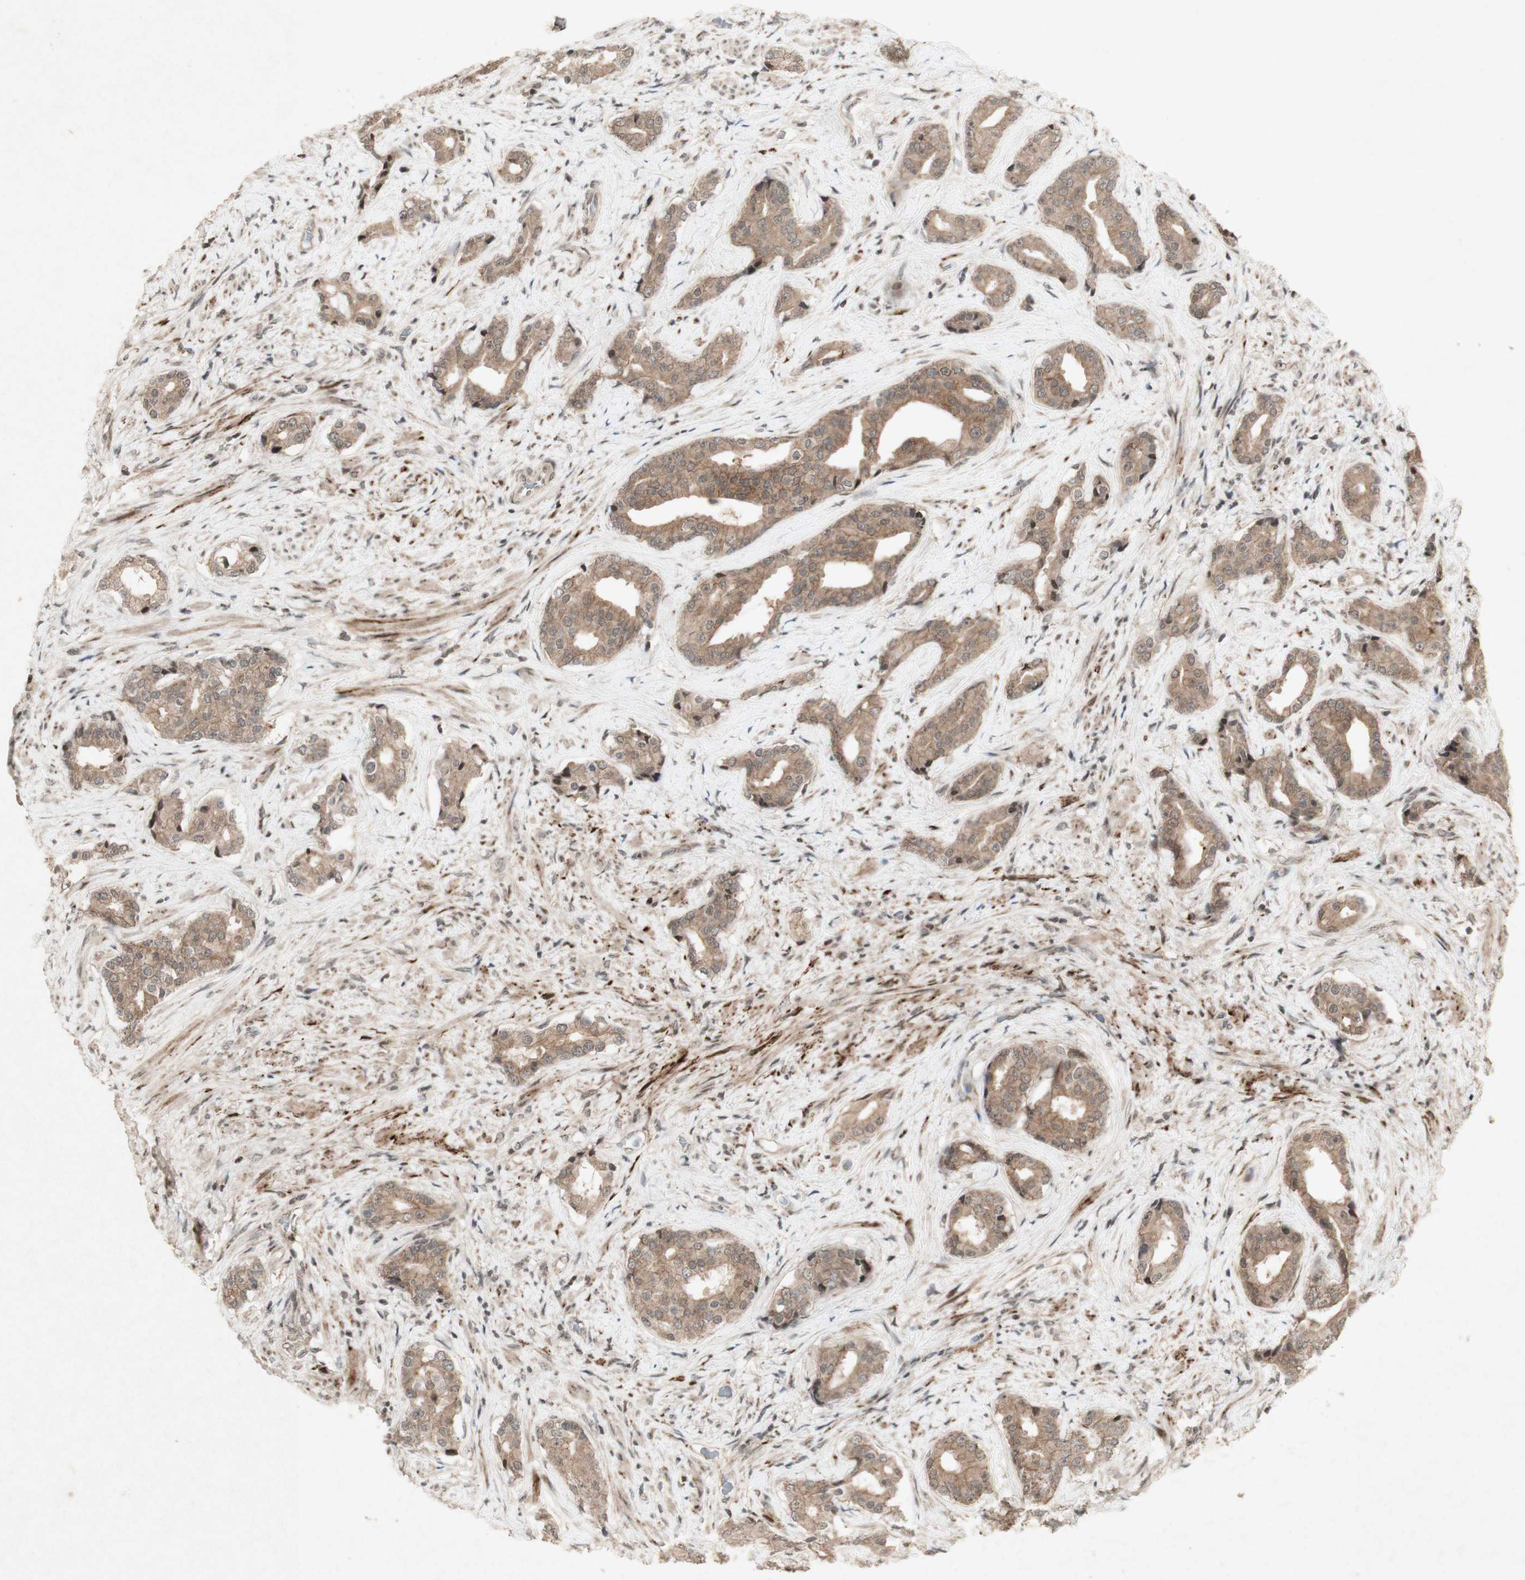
{"staining": {"intensity": "weak", "quantity": ">75%", "location": "cytoplasmic/membranous"}, "tissue": "prostate cancer", "cell_type": "Tumor cells", "image_type": "cancer", "snomed": [{"axis": "morphology", "description": "Adenocarcinoma, High grade"}, {"axis": "topography", "description": "Prostate"}], "caption": "IHC of prostate adenocarcinoma (high-grade) exhibits low levels of weak cytoplasmic/membranous positivity in approximately >75% of tumor cells. (brown staining indicates protein expression, while blue staining denotes nuclei).", "gene": "PLXNA1", "patient": {"sex": "male", "age": 71}}